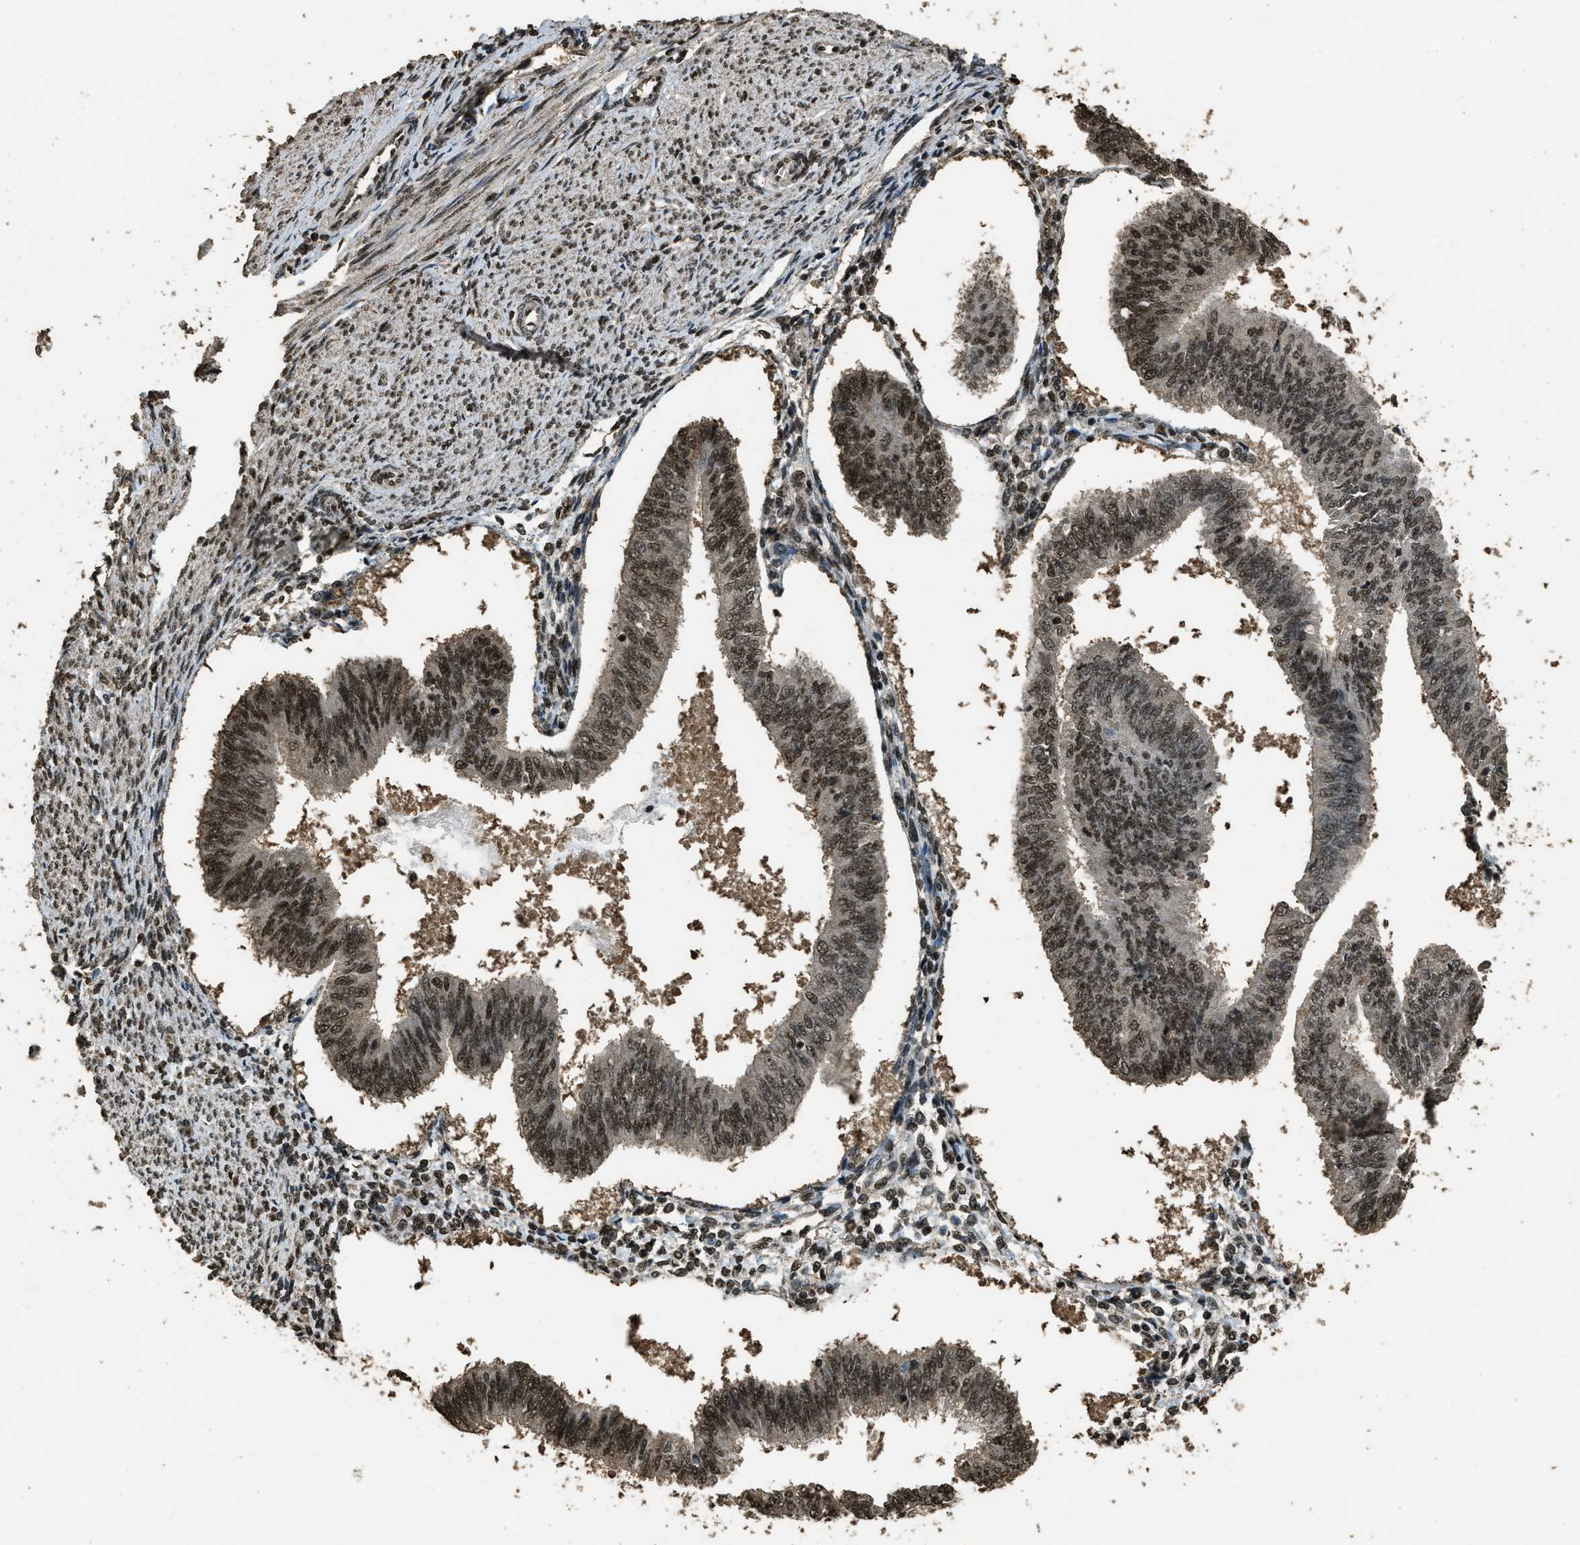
{"staining": {"intensity": "strong", "quantity": ">75%", "location": "nuclear"}, "tissue": "endometrial cancer", "cell_type": "Tumor cells", "image_type": "cancer", "snomed": [{"axis": "morphology", "description": "Adenocarcinoma, NOS"}, {"axis": "topography", "description": "Endometrium"}], "caption": "A photomicrograph of human endometrial cancer (adenocarcinoma) stained for a protein exhibits strong nuclear brown staining in tumor cells.", "gene": "MYB", "patient": {"sex": "female", "age": 58}}